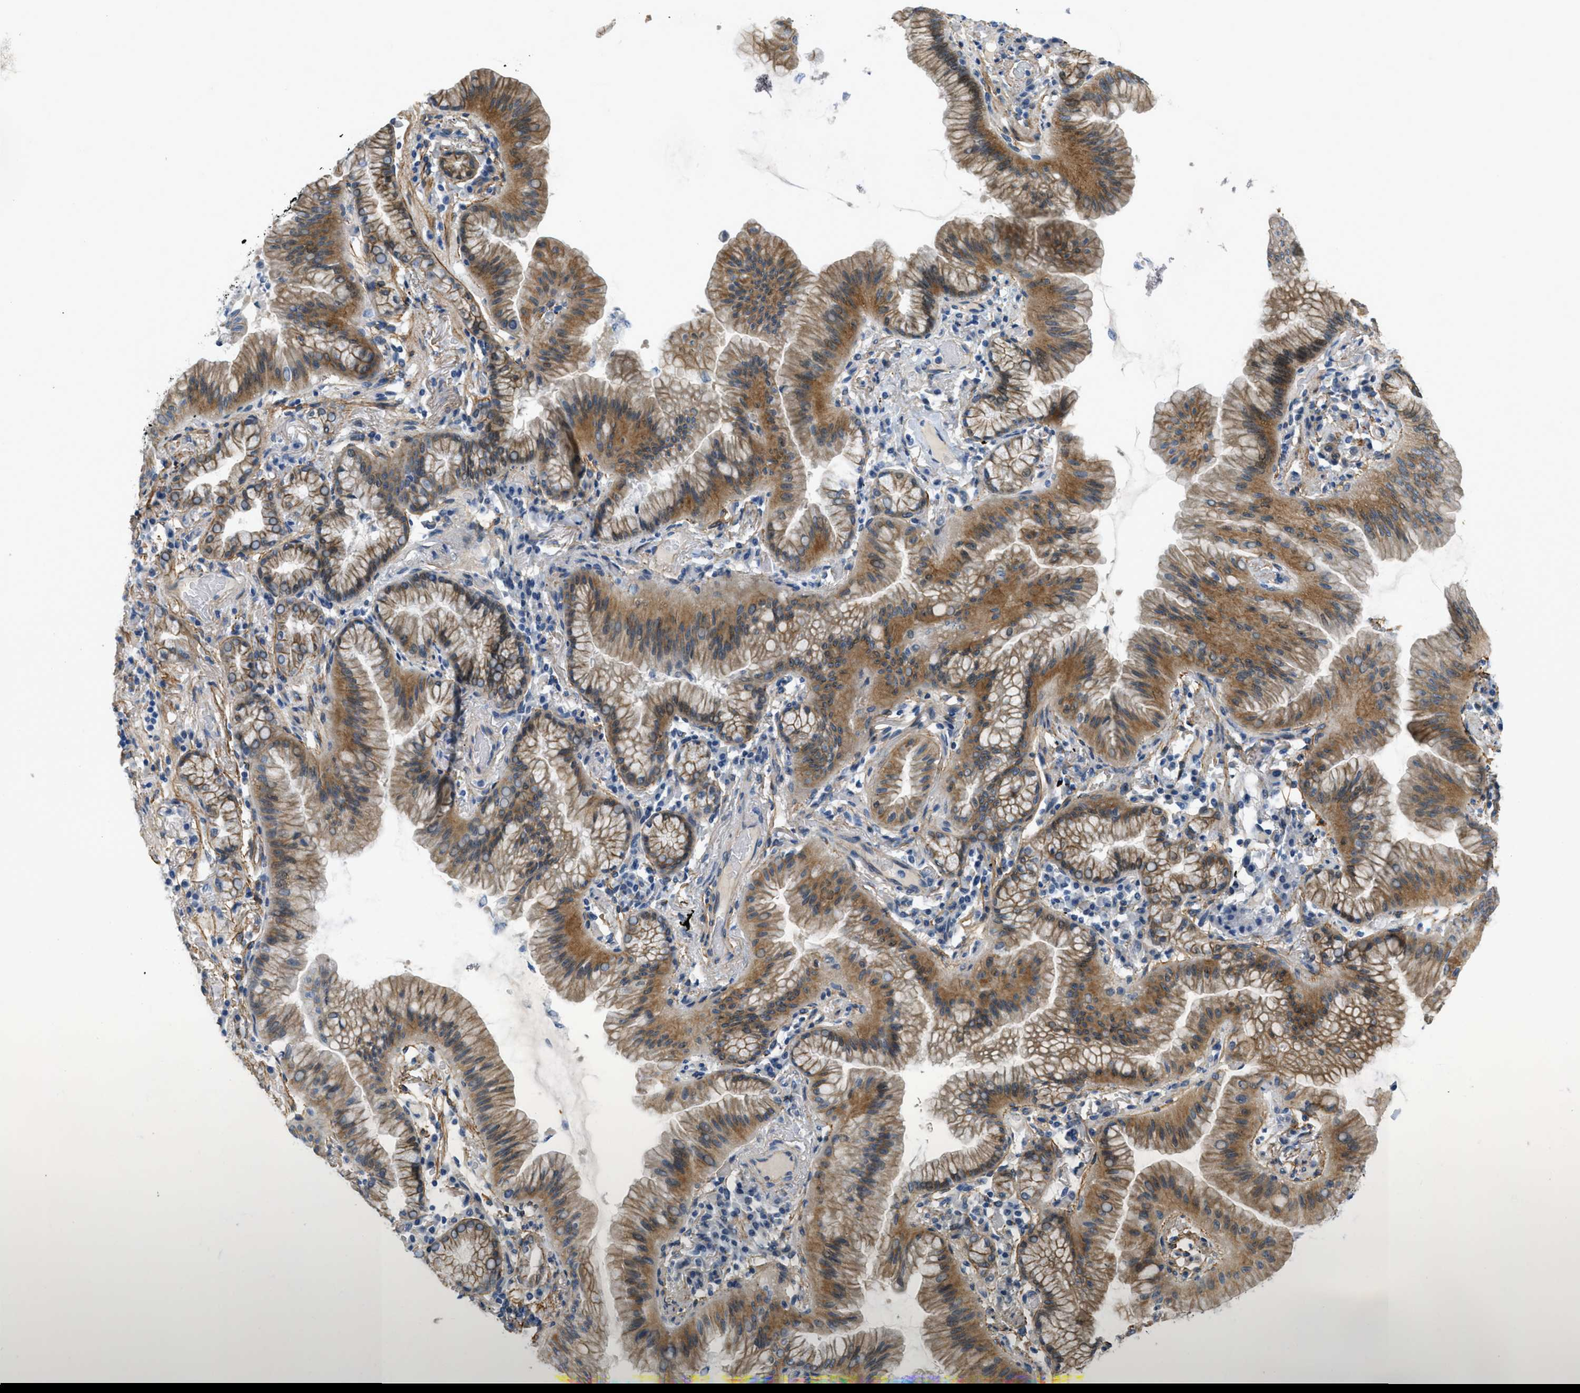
{"staining": {"intensity": "moderate", "quantity": "25%-75%", "location": "cytoplasmic/membranous"}, "tissue": "lung cancer", "cell_type": "Tumor cells", "image_type": "cancer", "snomed": [{"axis": "morphology", "description": "Normal tissue, NOS"}, {"axis": "morphology", "description": "Adenocarcinoma, NOS"}, {"axis": "topography", "description": "Bronchus"}, {"axis": "topography", "description": "Lung"}], "caption": "Brown immunohistochemical staining in human adenocarcinoma (lung) shows moderate cytoplasmic/membranous expression in approximately 25%-75% of tumor cells.", "gene": "FBN1", "patient": {"sex": "female", "age": 70}}